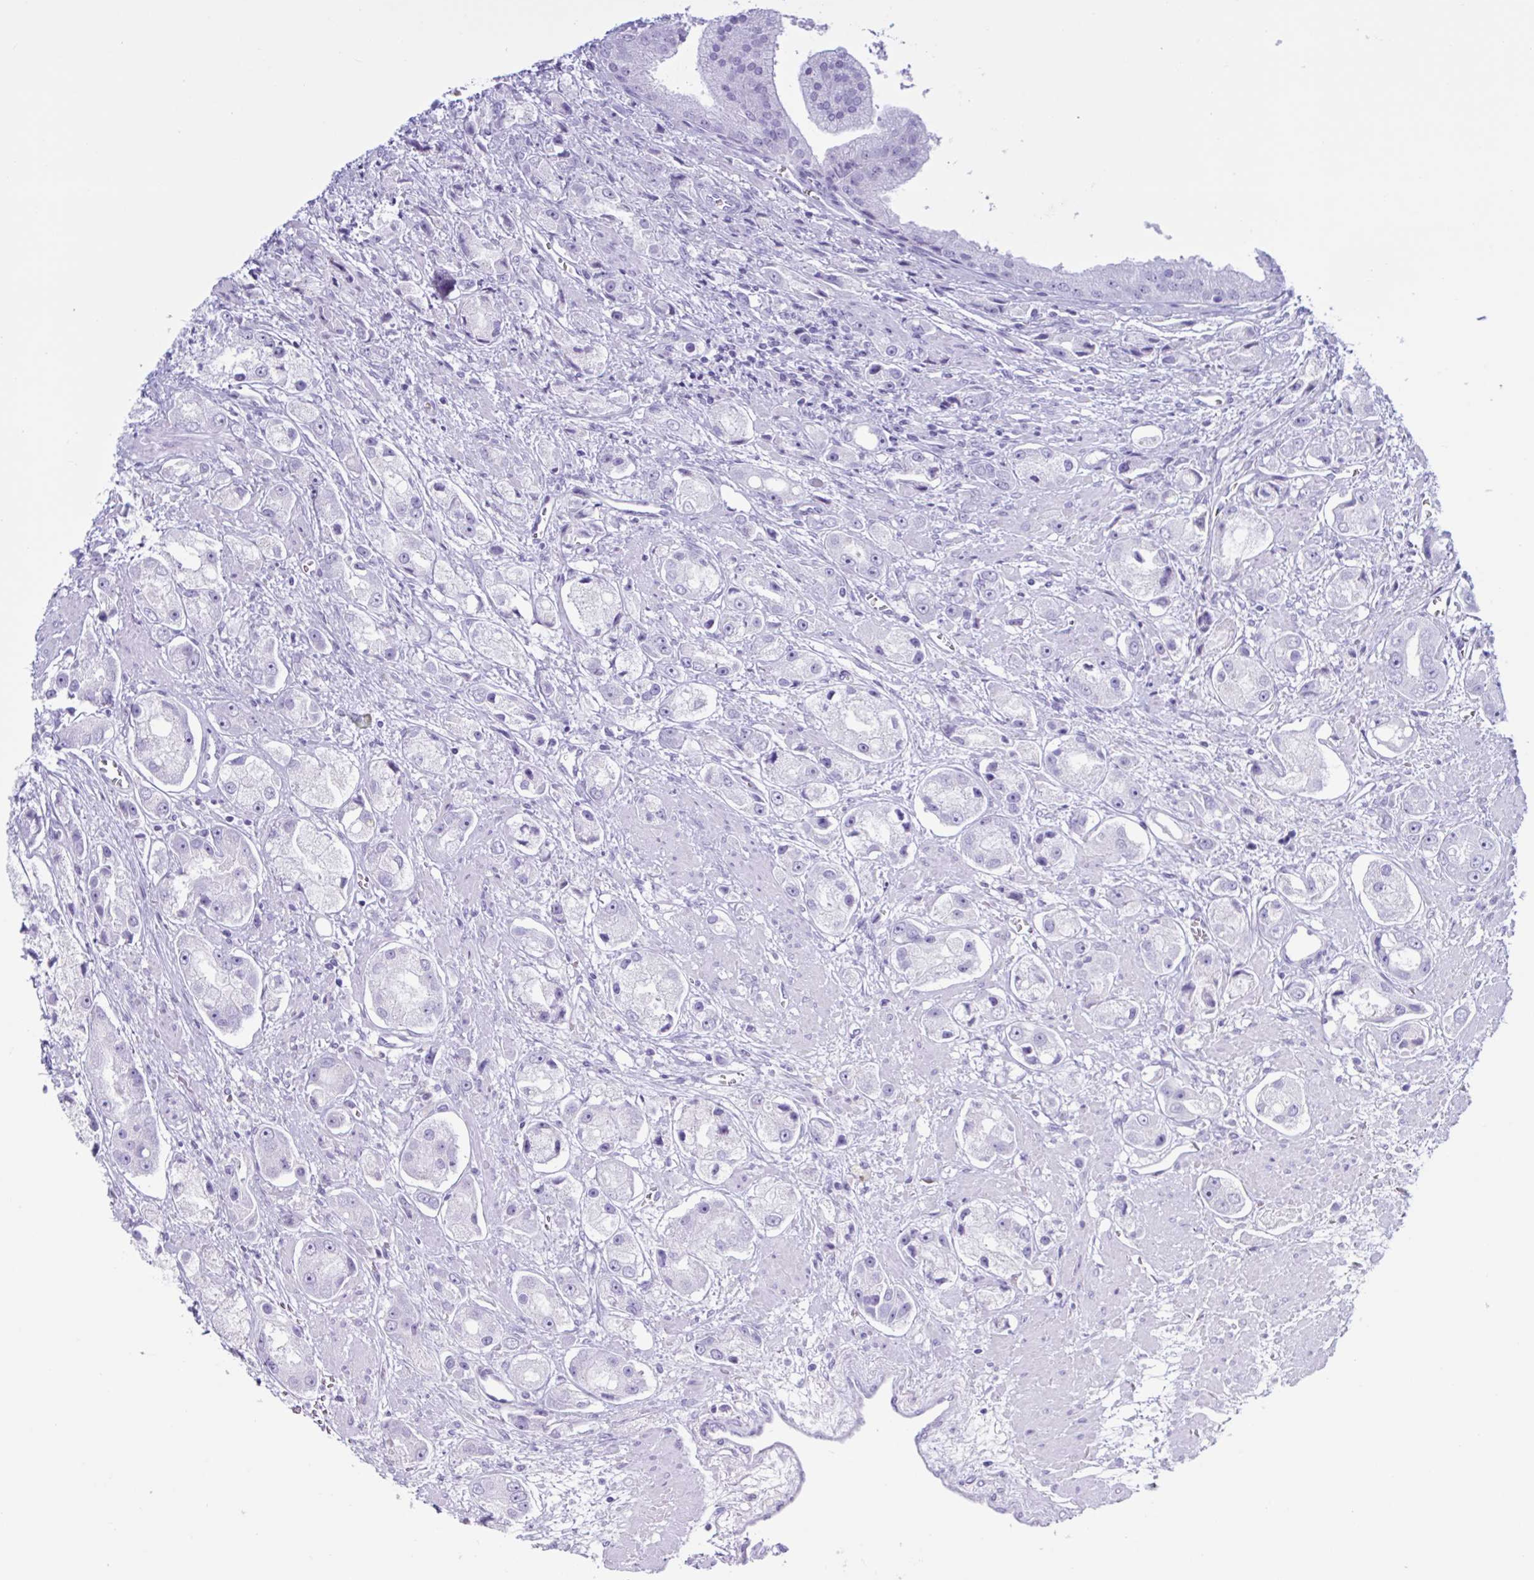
{"staining": {"intensity": "negative", "quantity": "none", "location": "none"}, "tissue": "prostate cancer", "cell_type": "Tumor cells", "image_type": "cancer", "snomed": [{"axis": "morphology", "description": "Adenocarcinoma, High grade"}, {"axis": "topography", "description": "Prostate"}], "caption": "Immunohistochemistry histopathology image of human prostate cancer (high-grade adenocarcinoma) stained for a protein (brown), which shows no positivity in tumor cells. (DAB (3,3'-diaminobenzidine) immunohistochemistry (IHC) with hematoxylin counter stain).", "gene": "MRGPRG", "patient": {"sex": "male", "age": 67}}